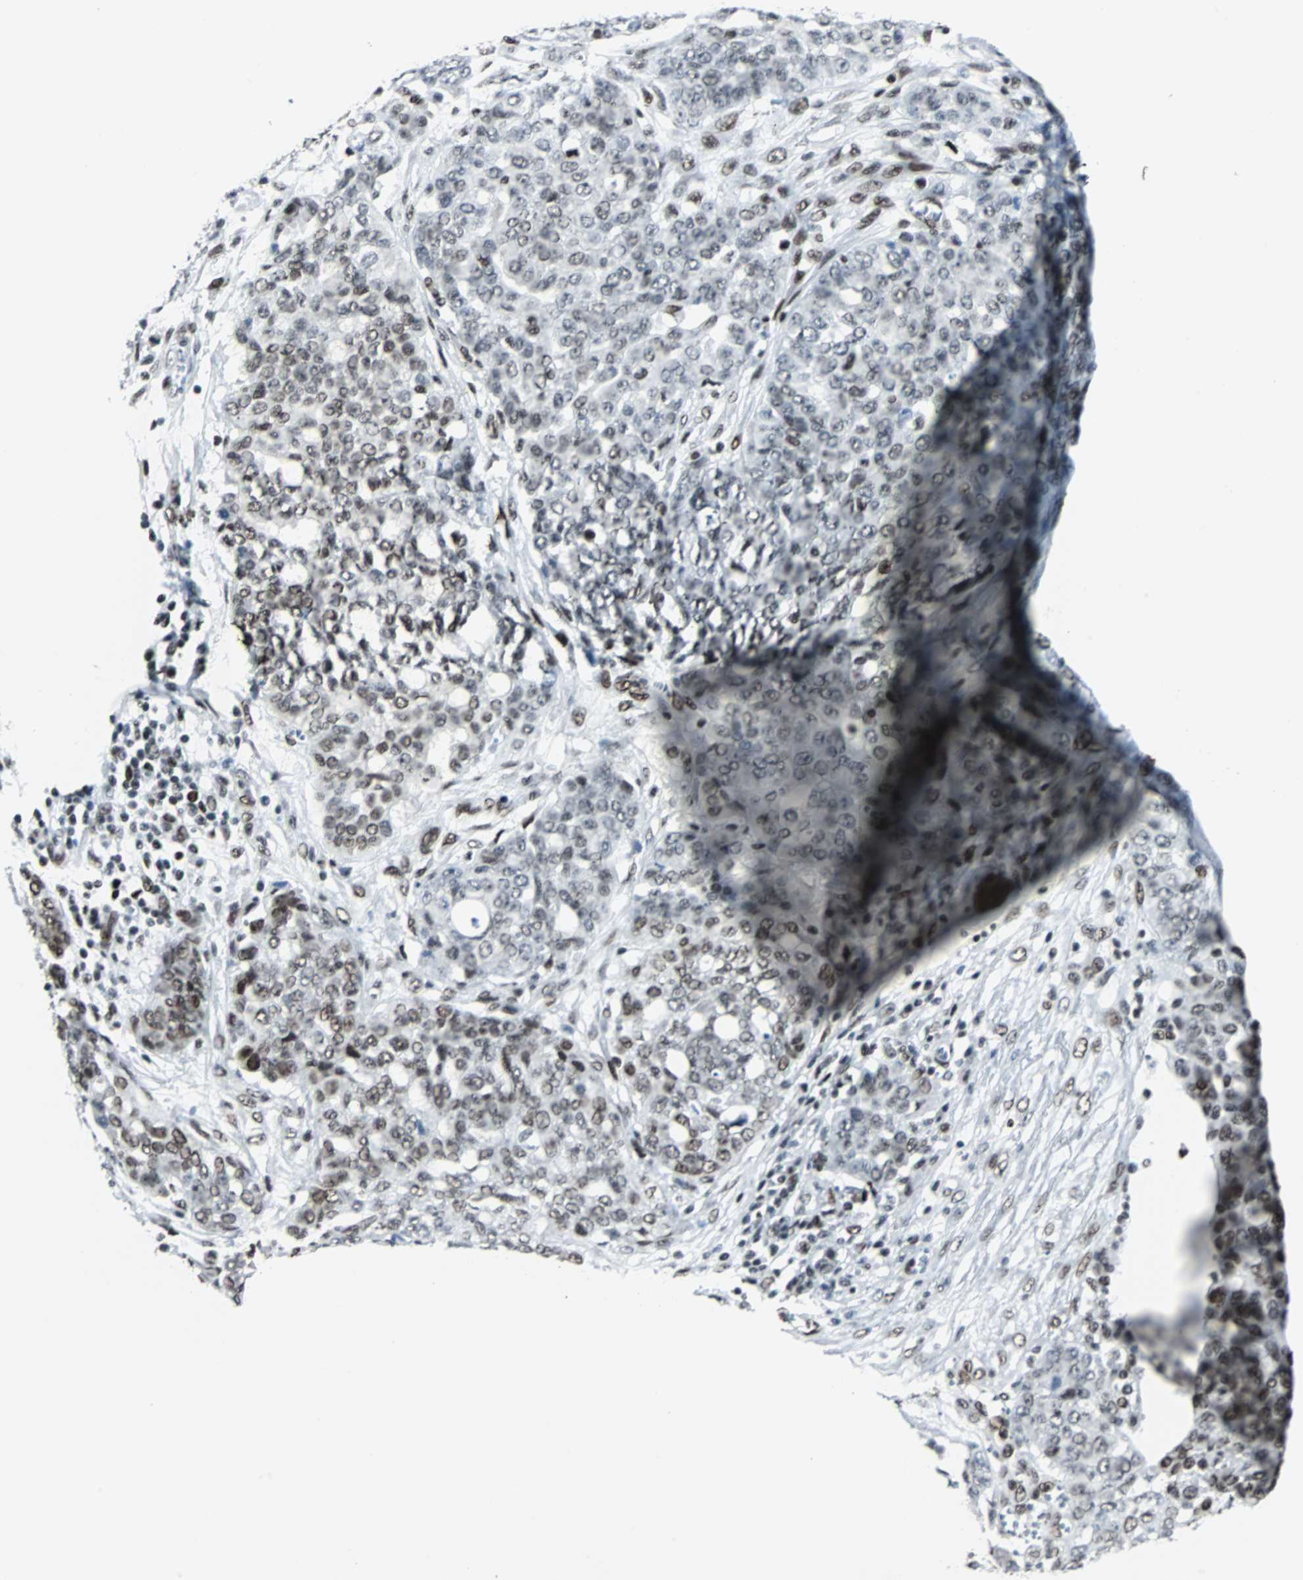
{"staining": {"intensity": "weak", "quantity": ">75%", "location": "nuclear"}, "tissue": "ovarian cancer", "cell_type": "Tumor cells", "image_type": "cancer", "snomed": [{"axis": "morphology", "description": "Cystadenocarcinoma, serous, NOS"}, {"axis": "topography", "description": "Soft tissue"}, {"axis": "topography", "description": "Ovary"}], "caption": "A brown stain highlights weak nuclear positivity of a protein in serous cystadenocarcinoma (ovarian) tumor cells.", "gene": "MEF2D", "patient": {"sex": "female", "age": 57}}